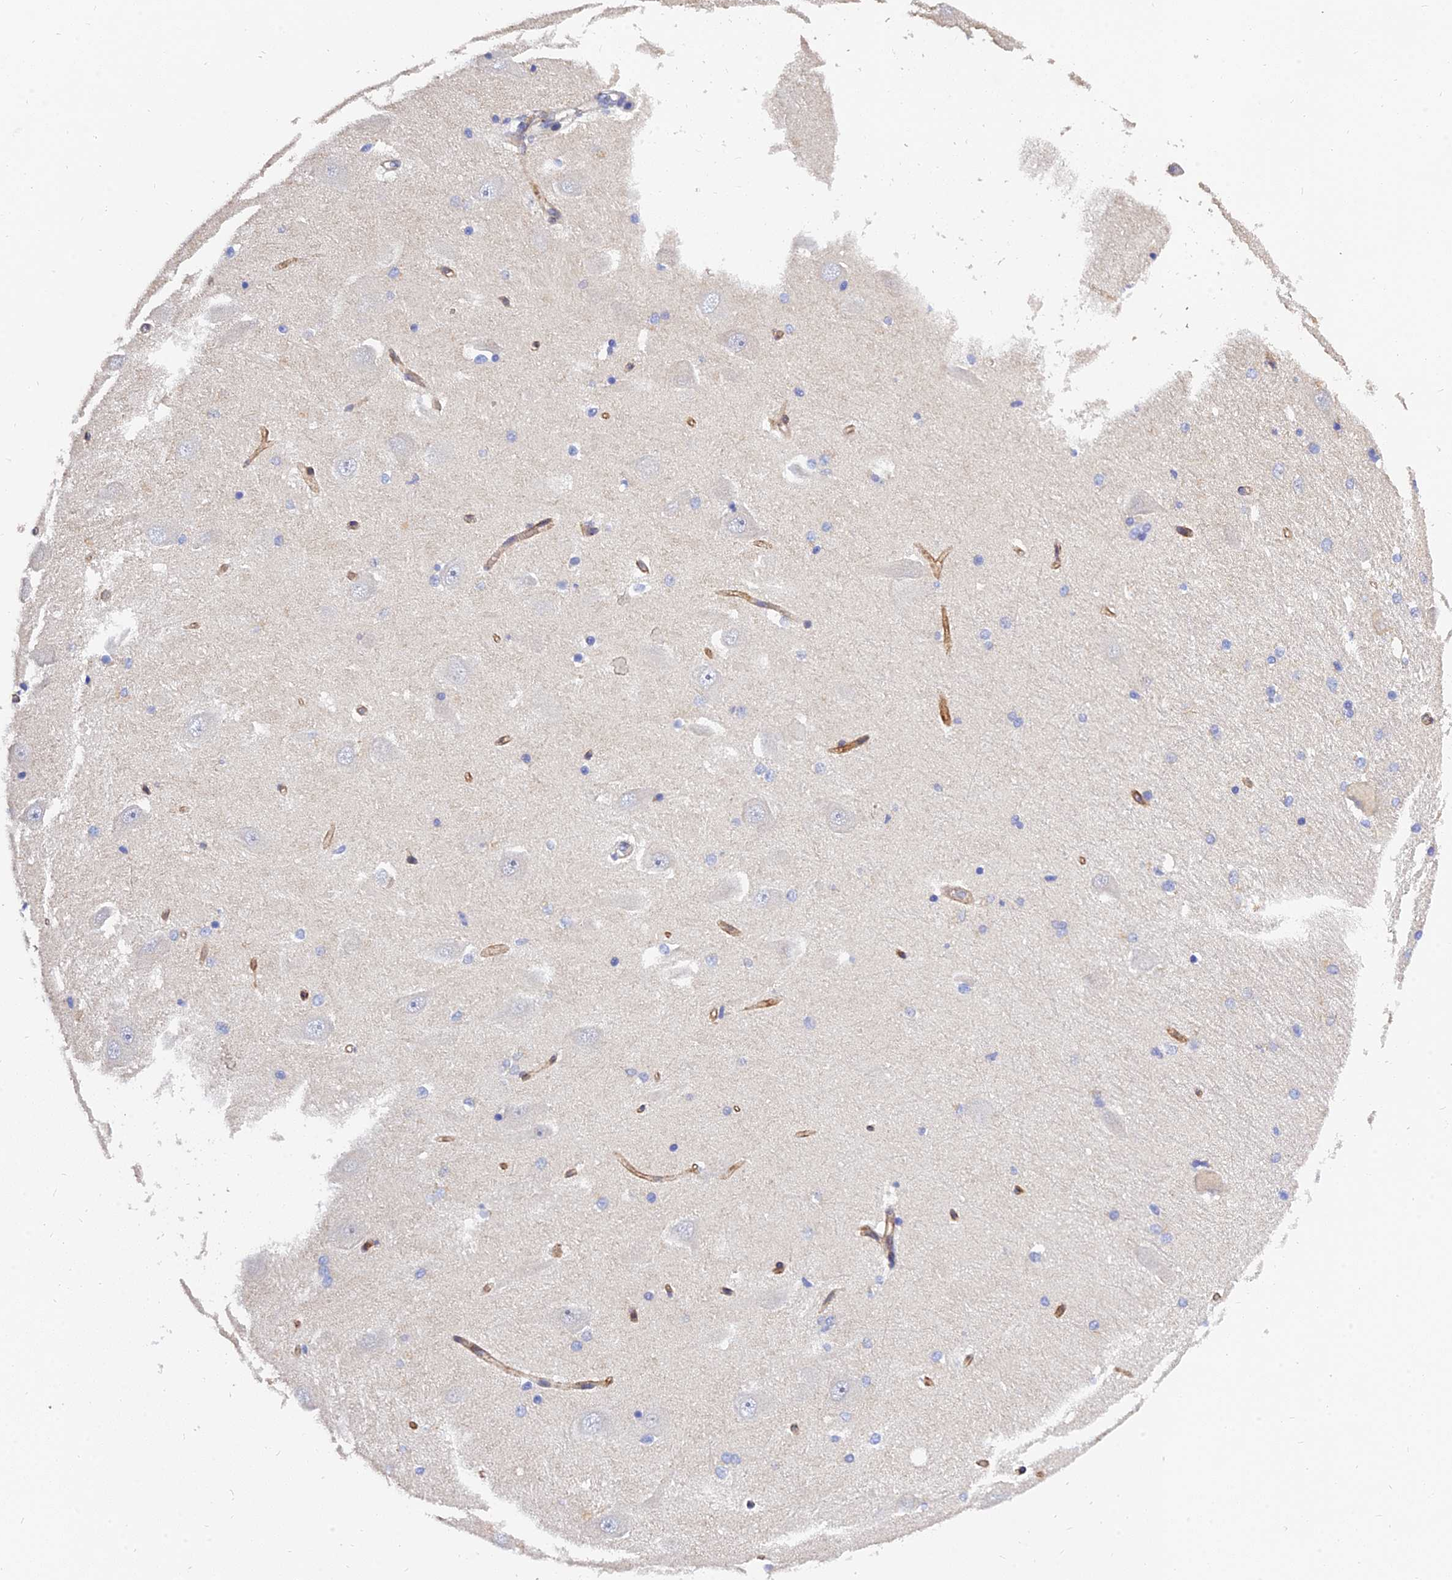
{"staining": {"intensity": "negative", "quantity": "none", "location": "none"}, "tissue": "hippocampus", "cell_type": "Glial cells", "image_type": "normal", "snomed": [{"axis": "morphology", "description": "Normal tissue, NOS"}, {"axis": "topography", "description": "Hippocampus"}], "caption": "Glial cells show no significant staining in benign hippocampus. Nuclei are stained in blue.", "gene": "MRPL35", "patient": {"sex": "male", "age": 45}}